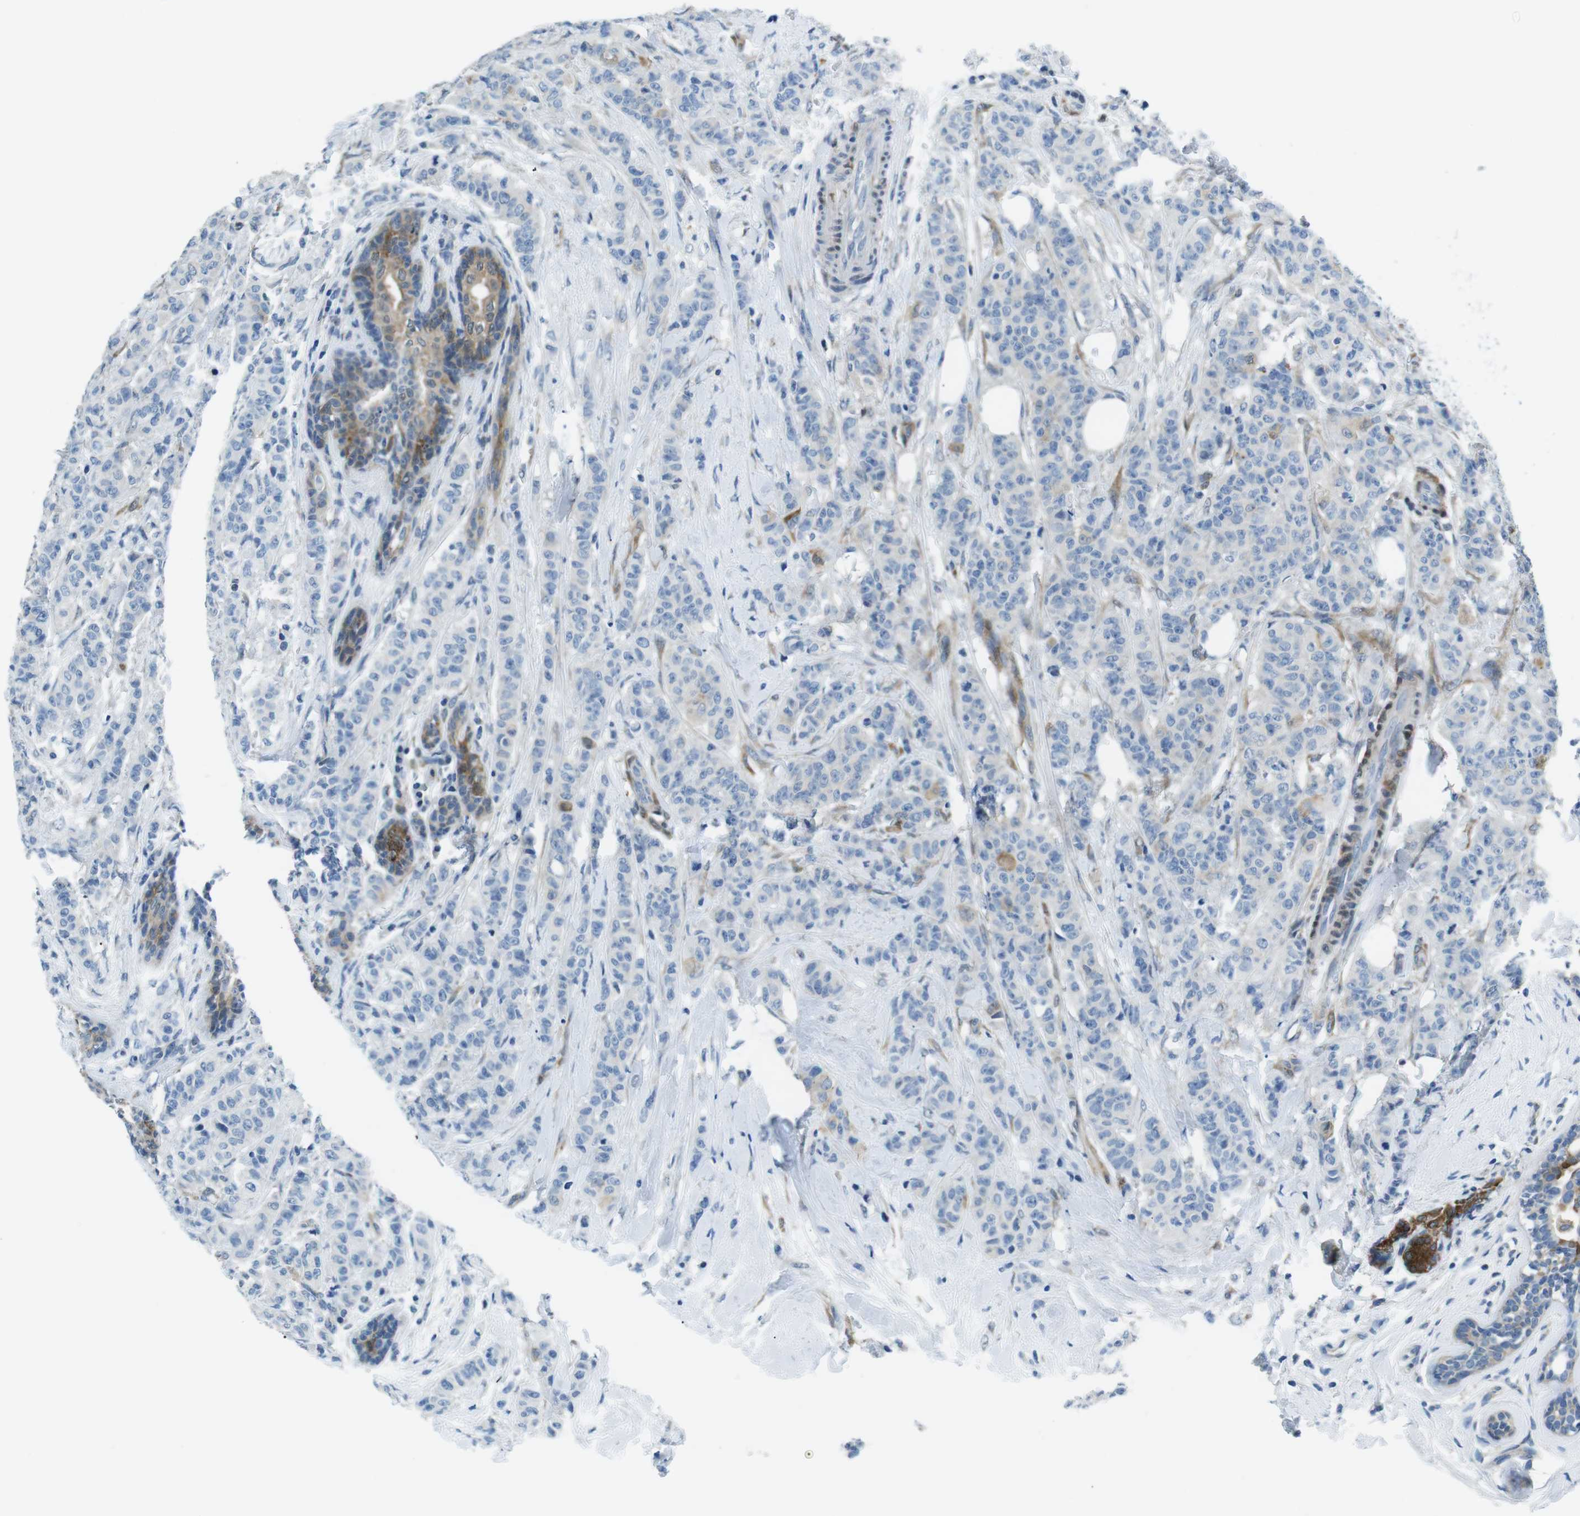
{"staining": {"intensity": "negative", "quantity": "none", "location": "none"}, "tissue": "breast cancer", "cell_type": "Tumor cells", "image_type": "cancer", "snomed": [{"axis": "morphology", "description": "Normal tissue, NOS"}, {"axis": "morphology", "description": "Duct carcinoma"}, {"axis": "topography", "description": "Breast"}], "caption": "There is no significant staining in tumor cells of intraductal carcinoma (breast).", "gene": "PHLDA1", "patient": {"sex": "female", "age": 40}}